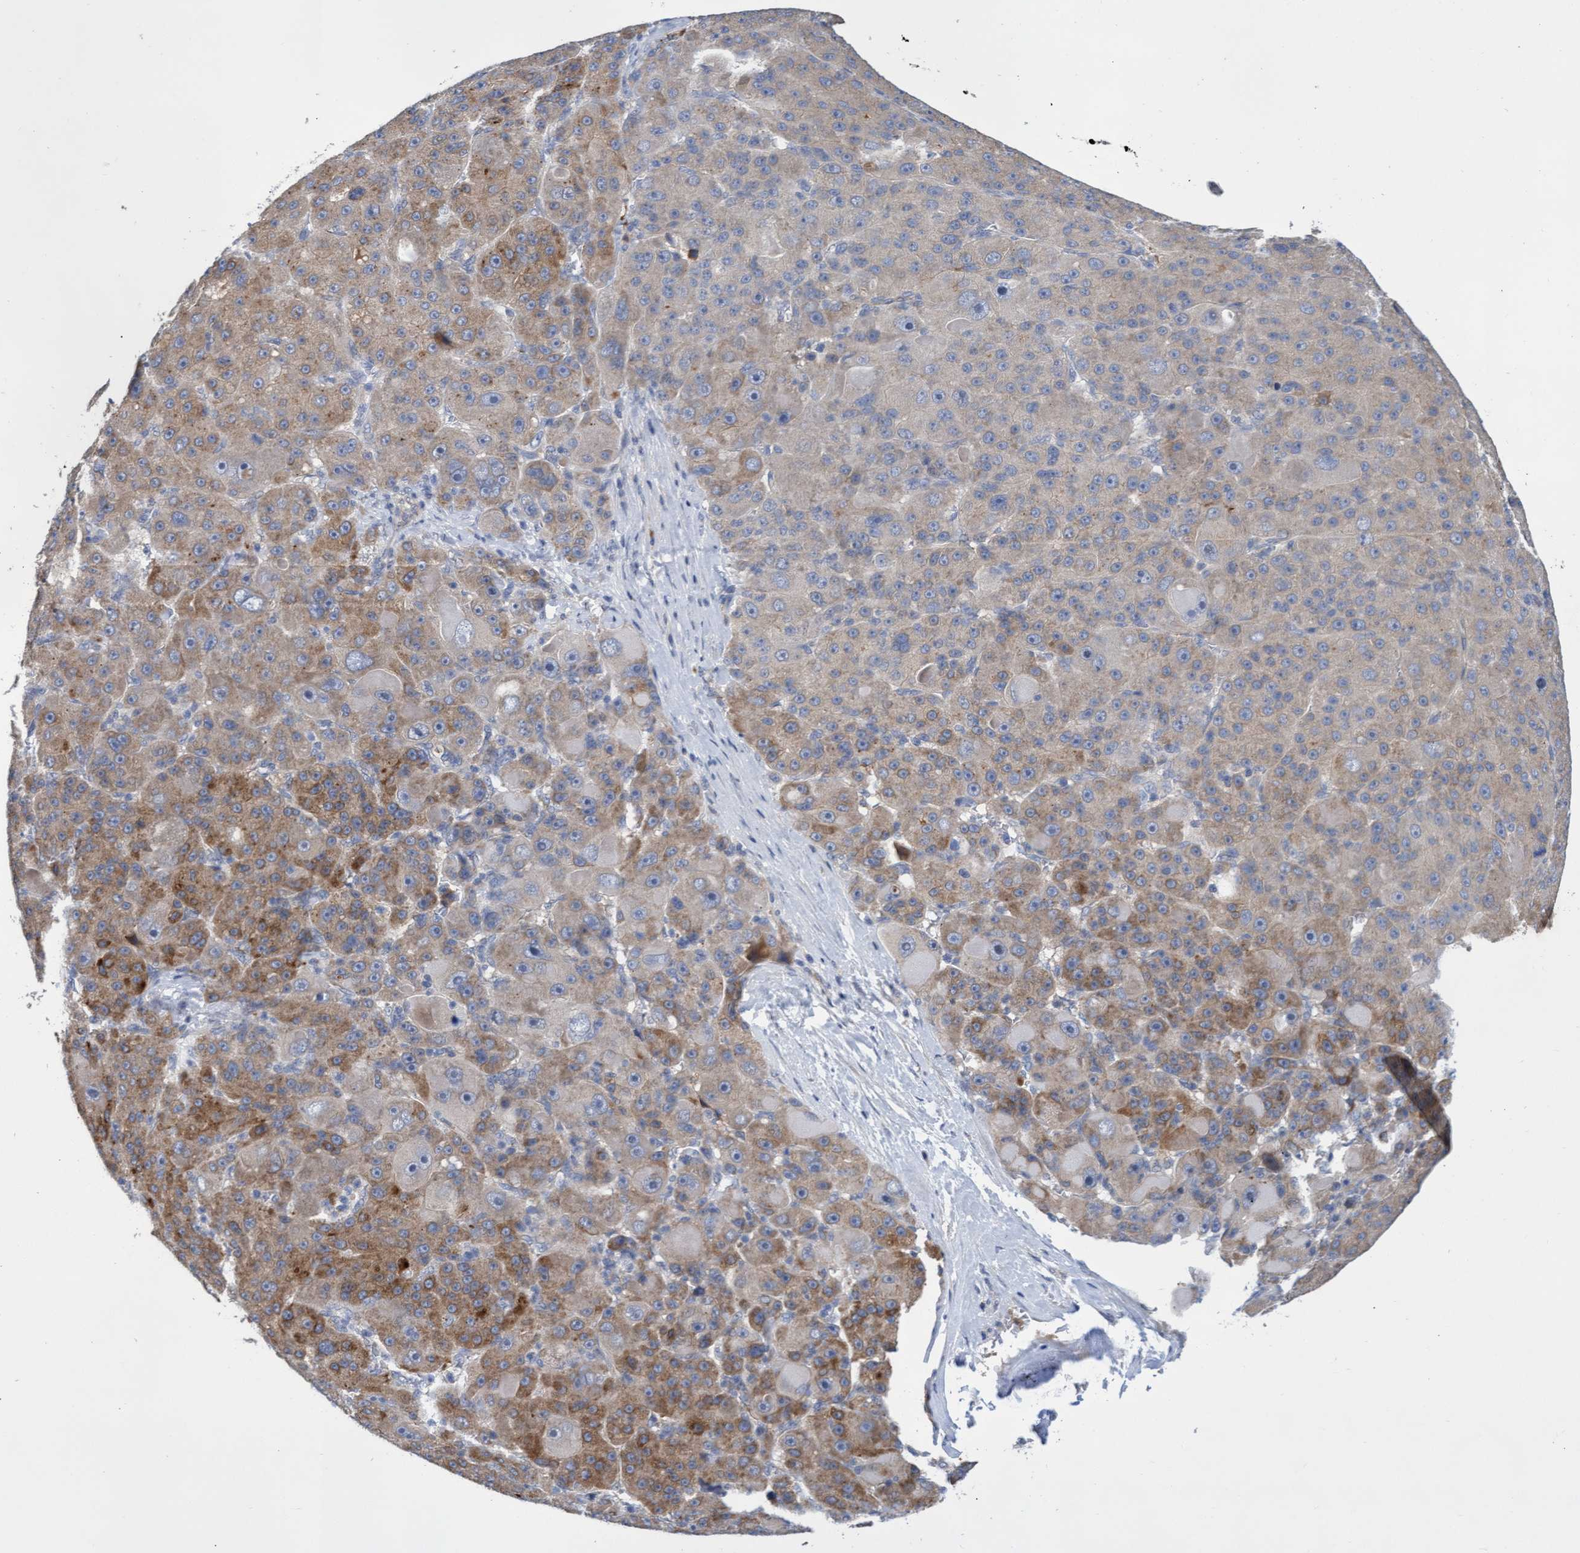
{"staining": {"intensity": "moderate", "quantity": ">75%", "location": "cytoplasmic/membranous"}, "tissue": "liver cancer", "cell_type": "Tumor cells", "image_type": "cancer", "snomed": [{"axis": "morphology", "description": "Carcinoma, Hepatocellular, NOS"}, {"axis": "topography", "description": "Liver"}], "caption": "Immunohistochemical staining of liver hepatocellular carcinoma reveals moderate cytoplasmic/membranous protein staining in approximately >75% of tumor cells.", "gene": "ABCF2", "patient": {"sex": "male", "age": 76}}